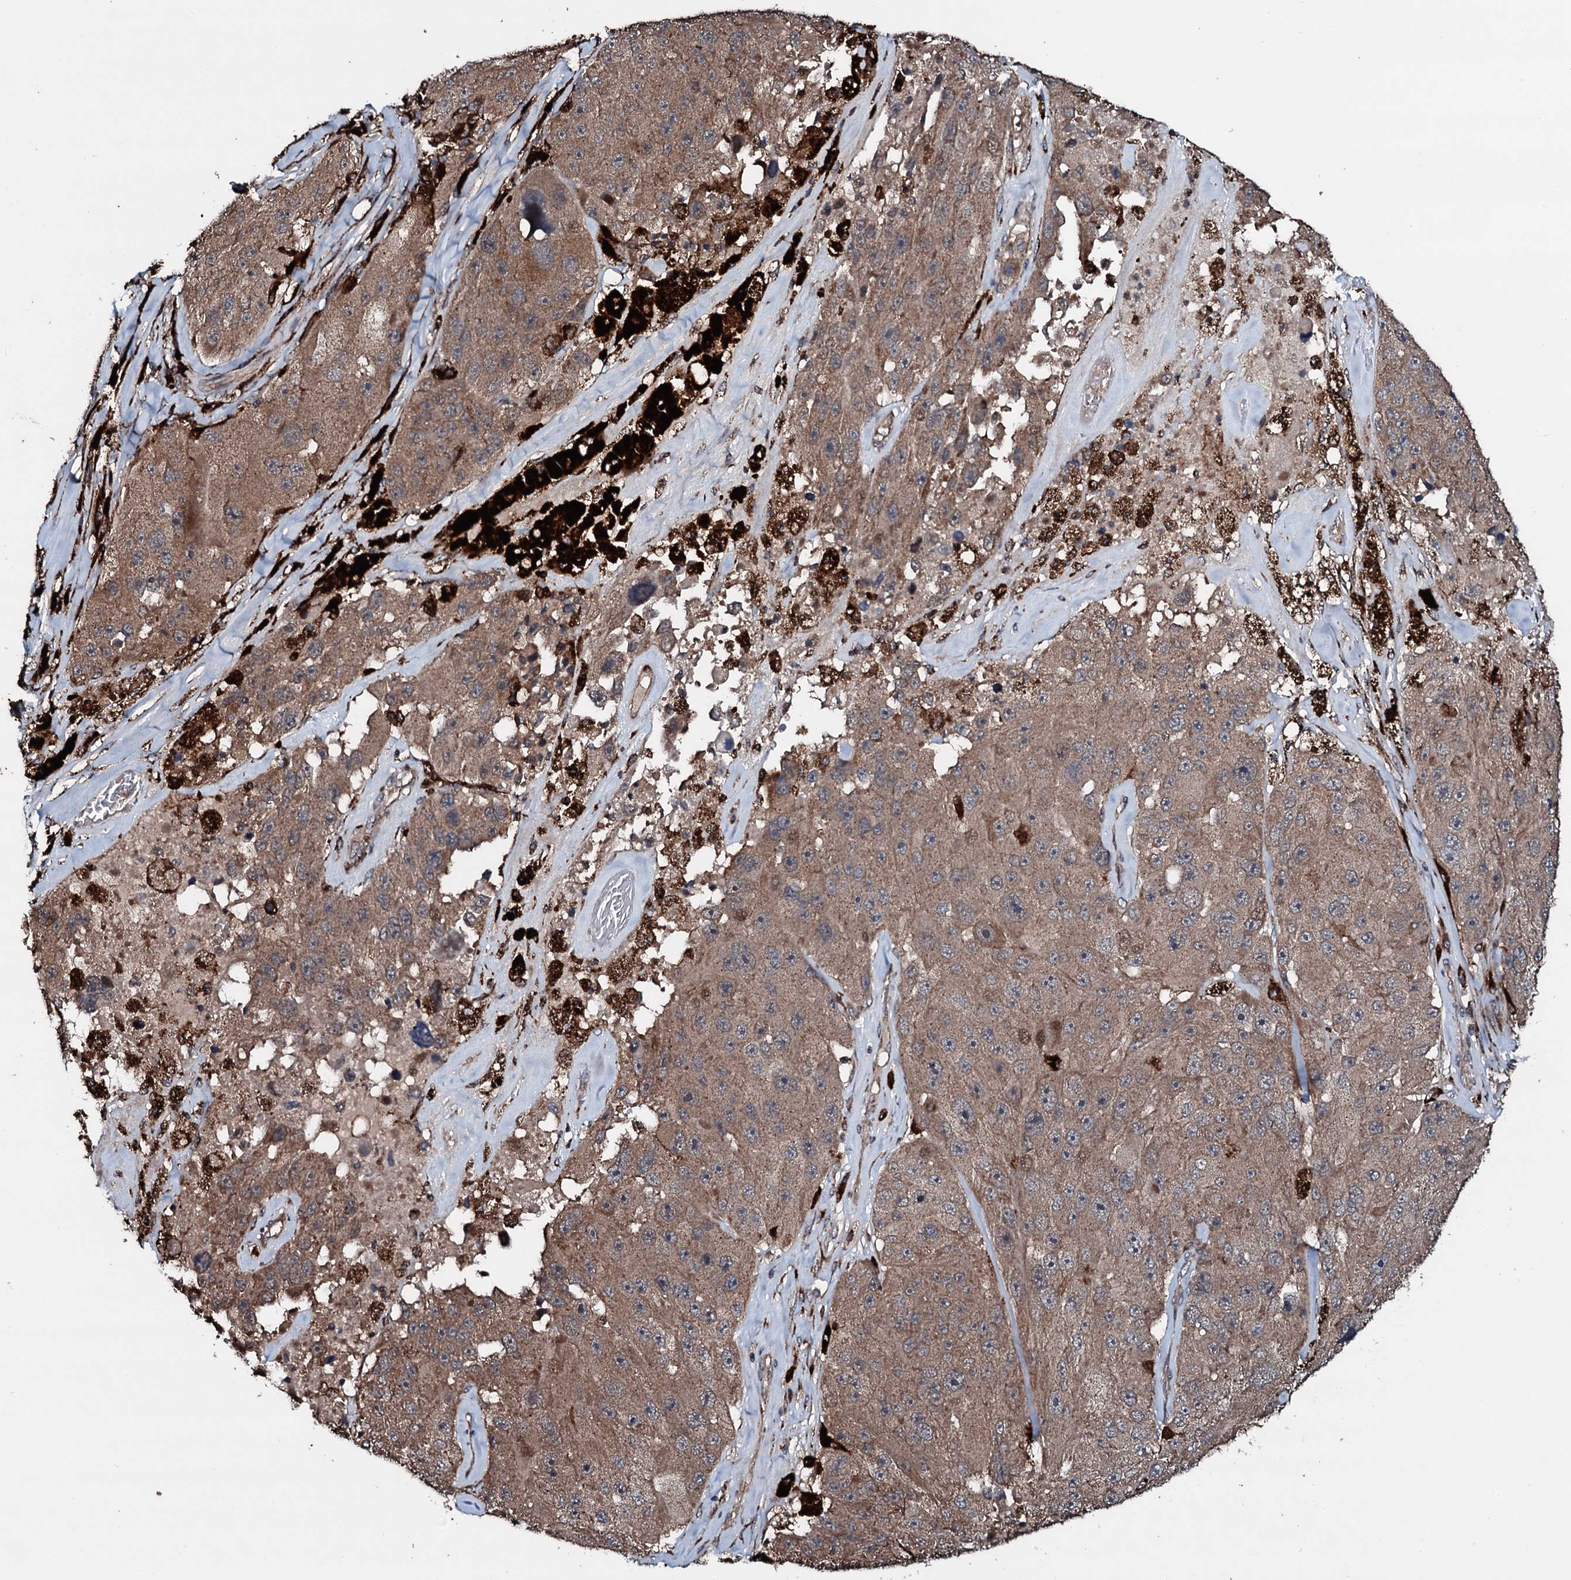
{"staining": {"intensity": "moderate", "quantity": ">75%", "location": "cytoplasmic/membranous"}, "tissue": "melanoma", "cell_type": "Tumor cells", "image_type": "cancer", "snomed": [{"axis": "morphology", "description": "Malignant melanoma, Metastatic site"}, {"axis": "topography", "description": "Lymph node"}], "caption": "There is medium levels of moderate cytoplasmic/membranous positivity in tumor cells of malignant melanoma (metastatic site), as demonstrated by immunohistochemical staining (brown color).", "gene": "TPGS2", "patient": {"sex": "male", "age": 62}}